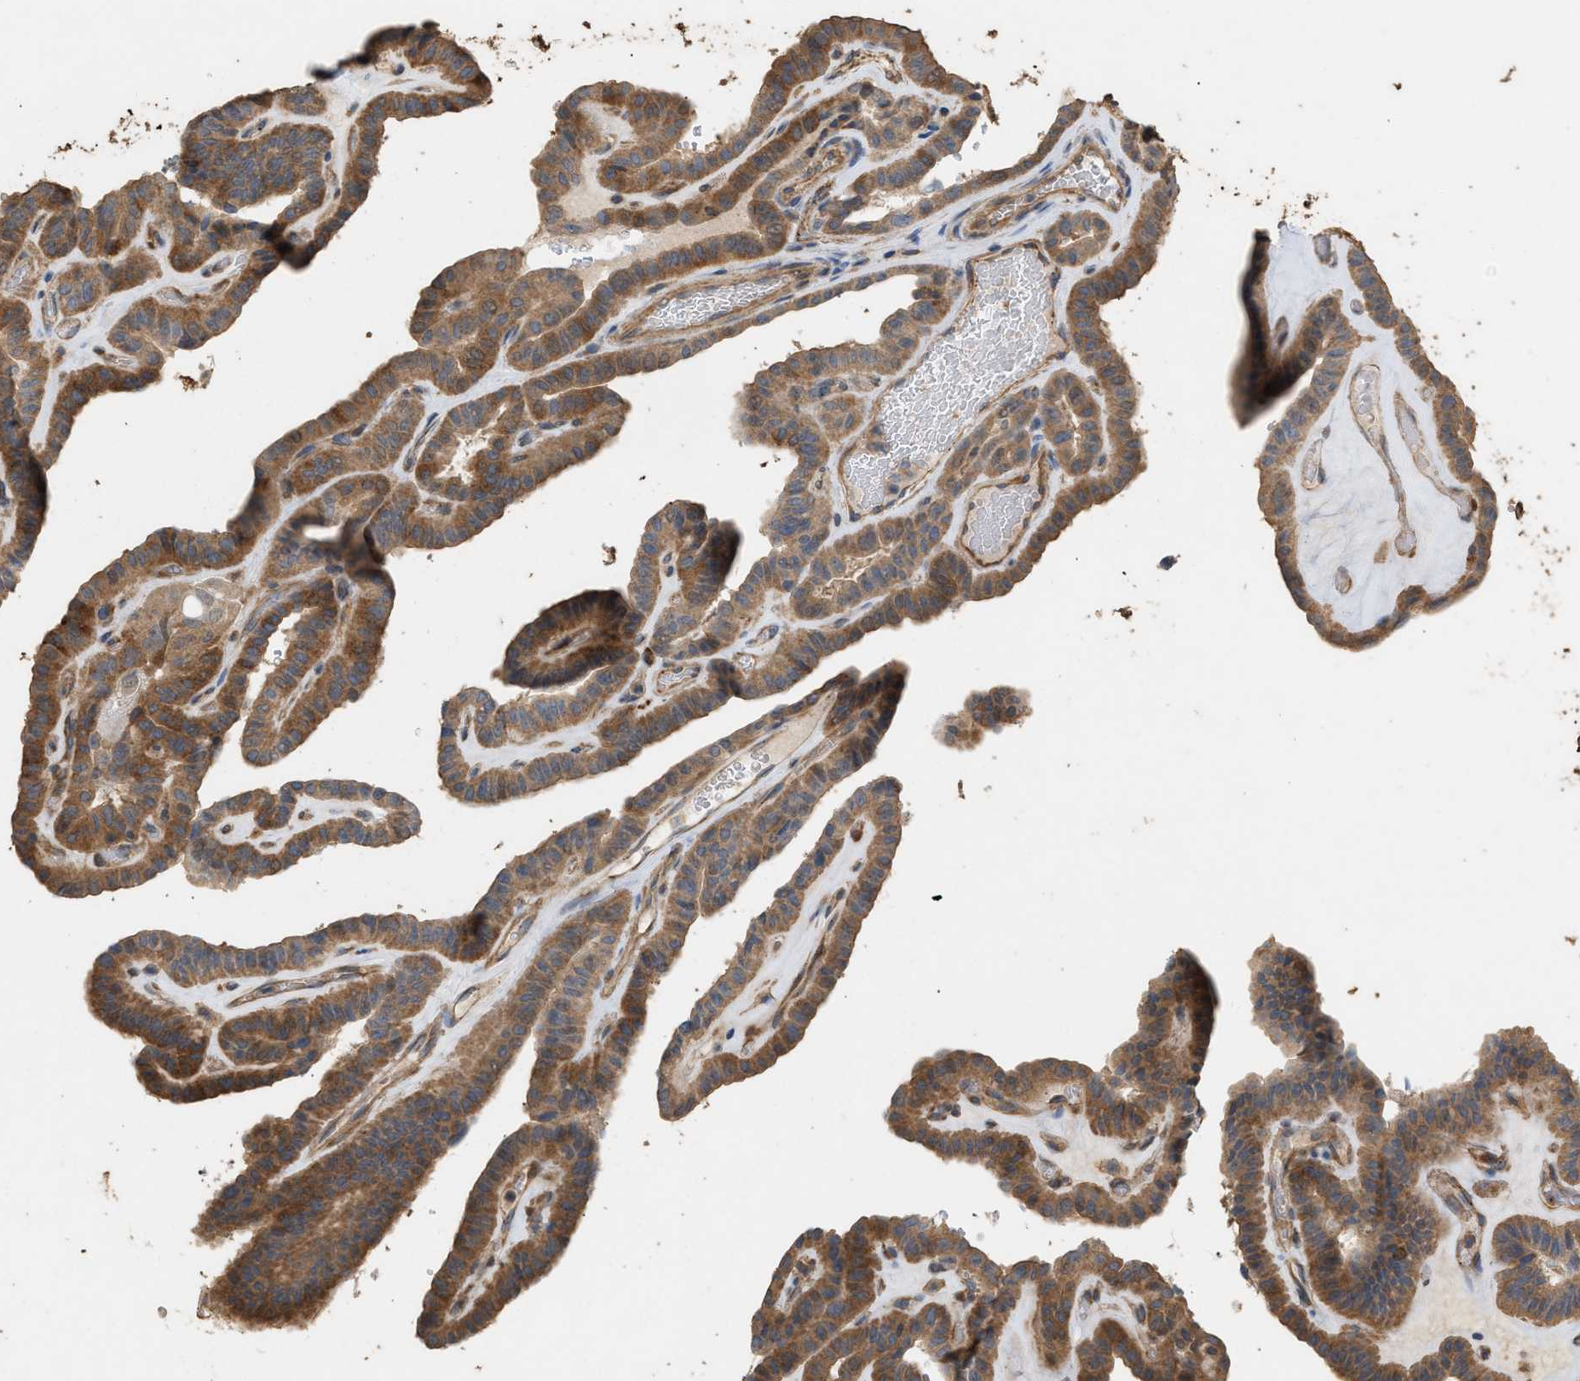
{"staining": {"intensity": "moderate", "quantity": ">75%", "location": "cytoplasmic/membranous"}, "tissue": "thyroid cancer", "cell_type": "Tumor cells", "image_type": "cancer", "snomed": [{"axis": "morphology", "description": "Papillary adenocarcinoma, NOS"}, {"axis": "topography", "description": "Thyroid gland"}], "caption": "Human thyroid cancer (papillary adenocarcinoma) stained with a protein marker shows moderate staining in tumor cells.", "gene": "DCAF7", "patient": {"sex": "male", "age": 77}}